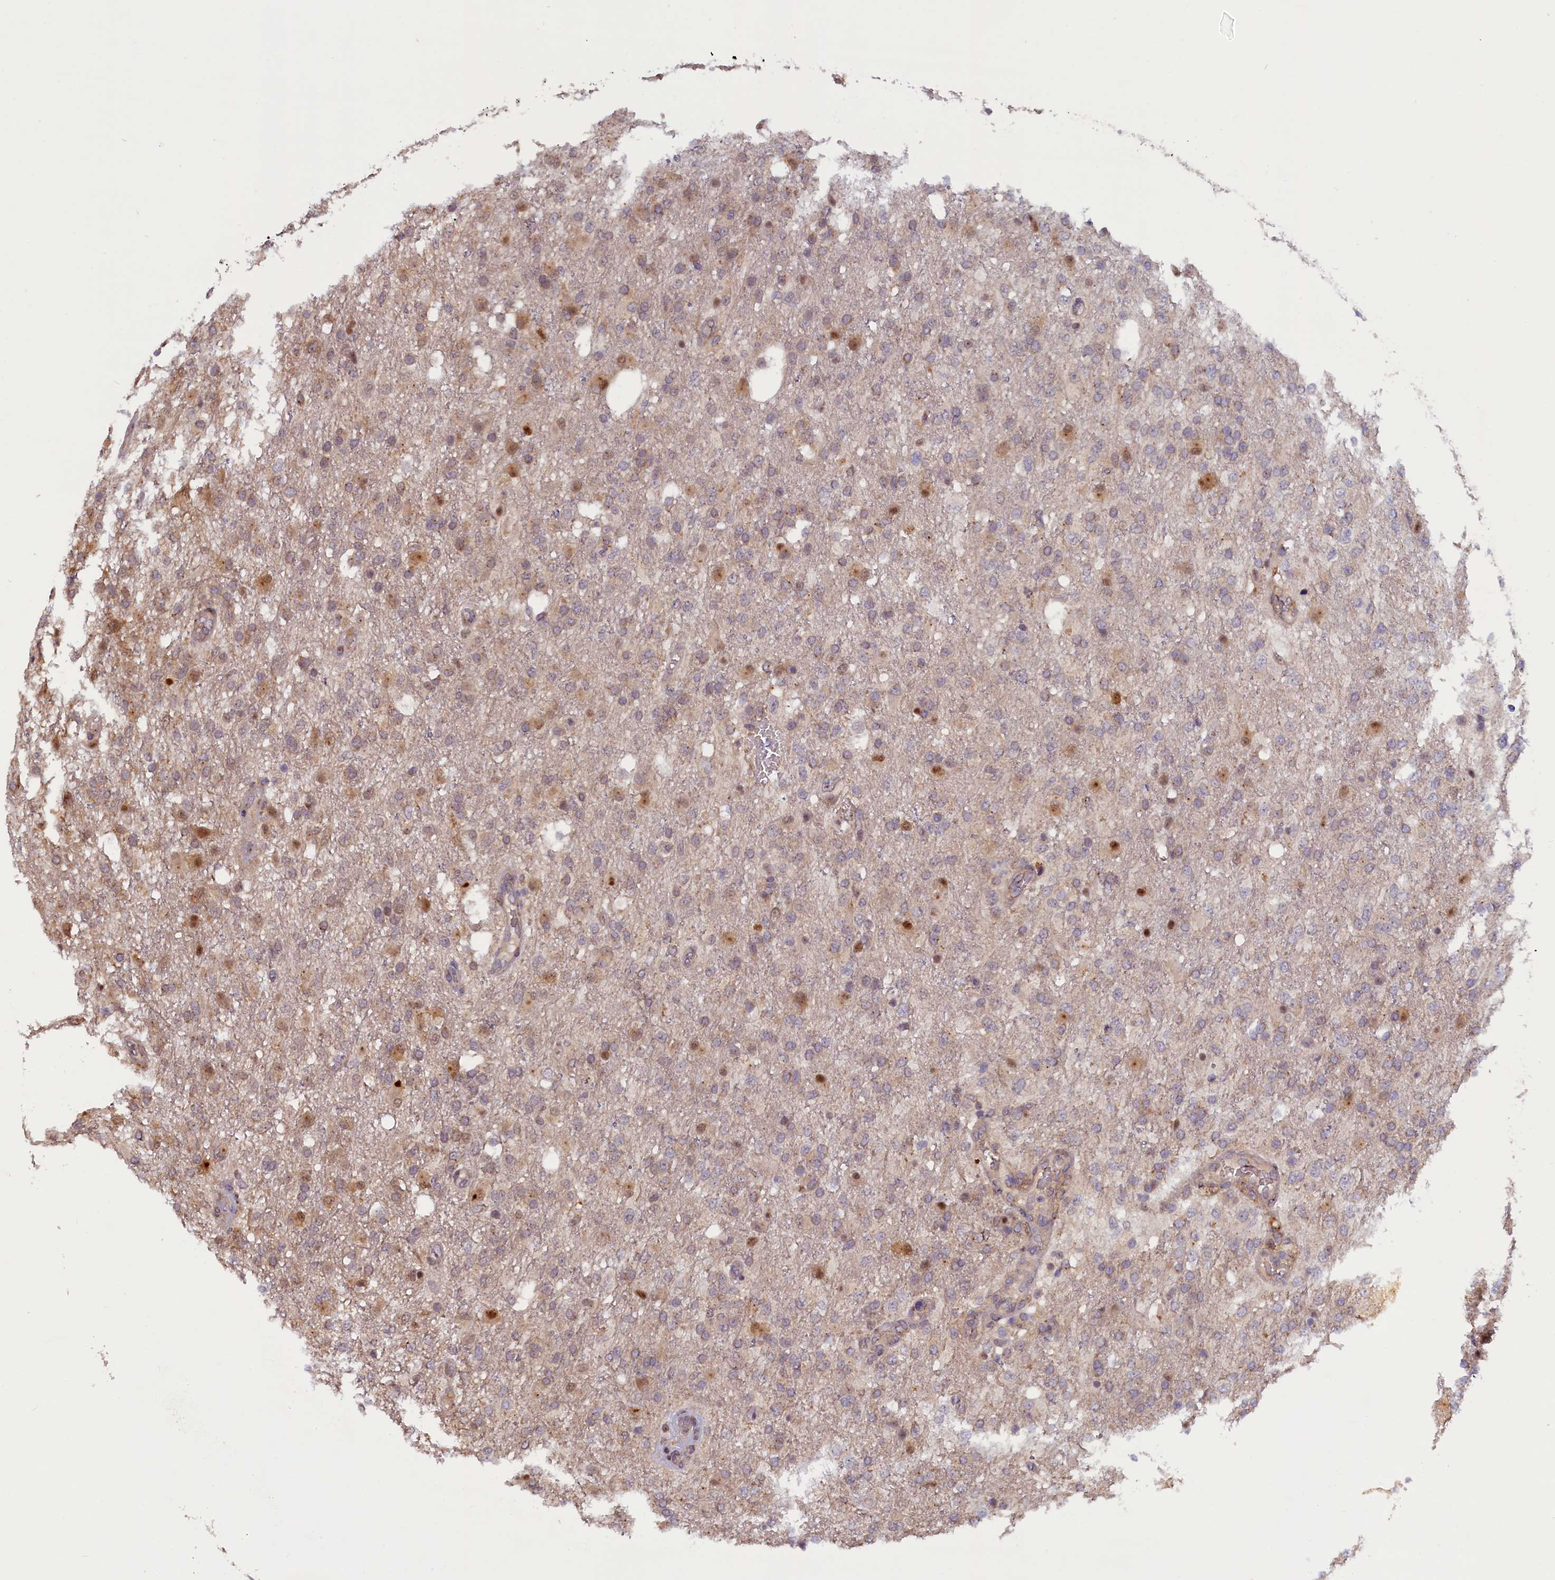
{"staining": {"intensity": "negative", "quantity": "none", "location": "none"}, "tissue": "glioma", "cell_type": "Tumor cells", "image_type": "cancer", "snomed": [{"axis": "morphology", "description": "Glioma, malignant, High grade"}, {"axis": "topography", "description": "Brain"}], "caption": "Immunohistochemistry (IHC) histopathology image of human glioma stained for a protein (brown), which reveals no staining in tumor cells.", "gene": "CCDC9B", "patient": {"sex": "female", "age": 74}}